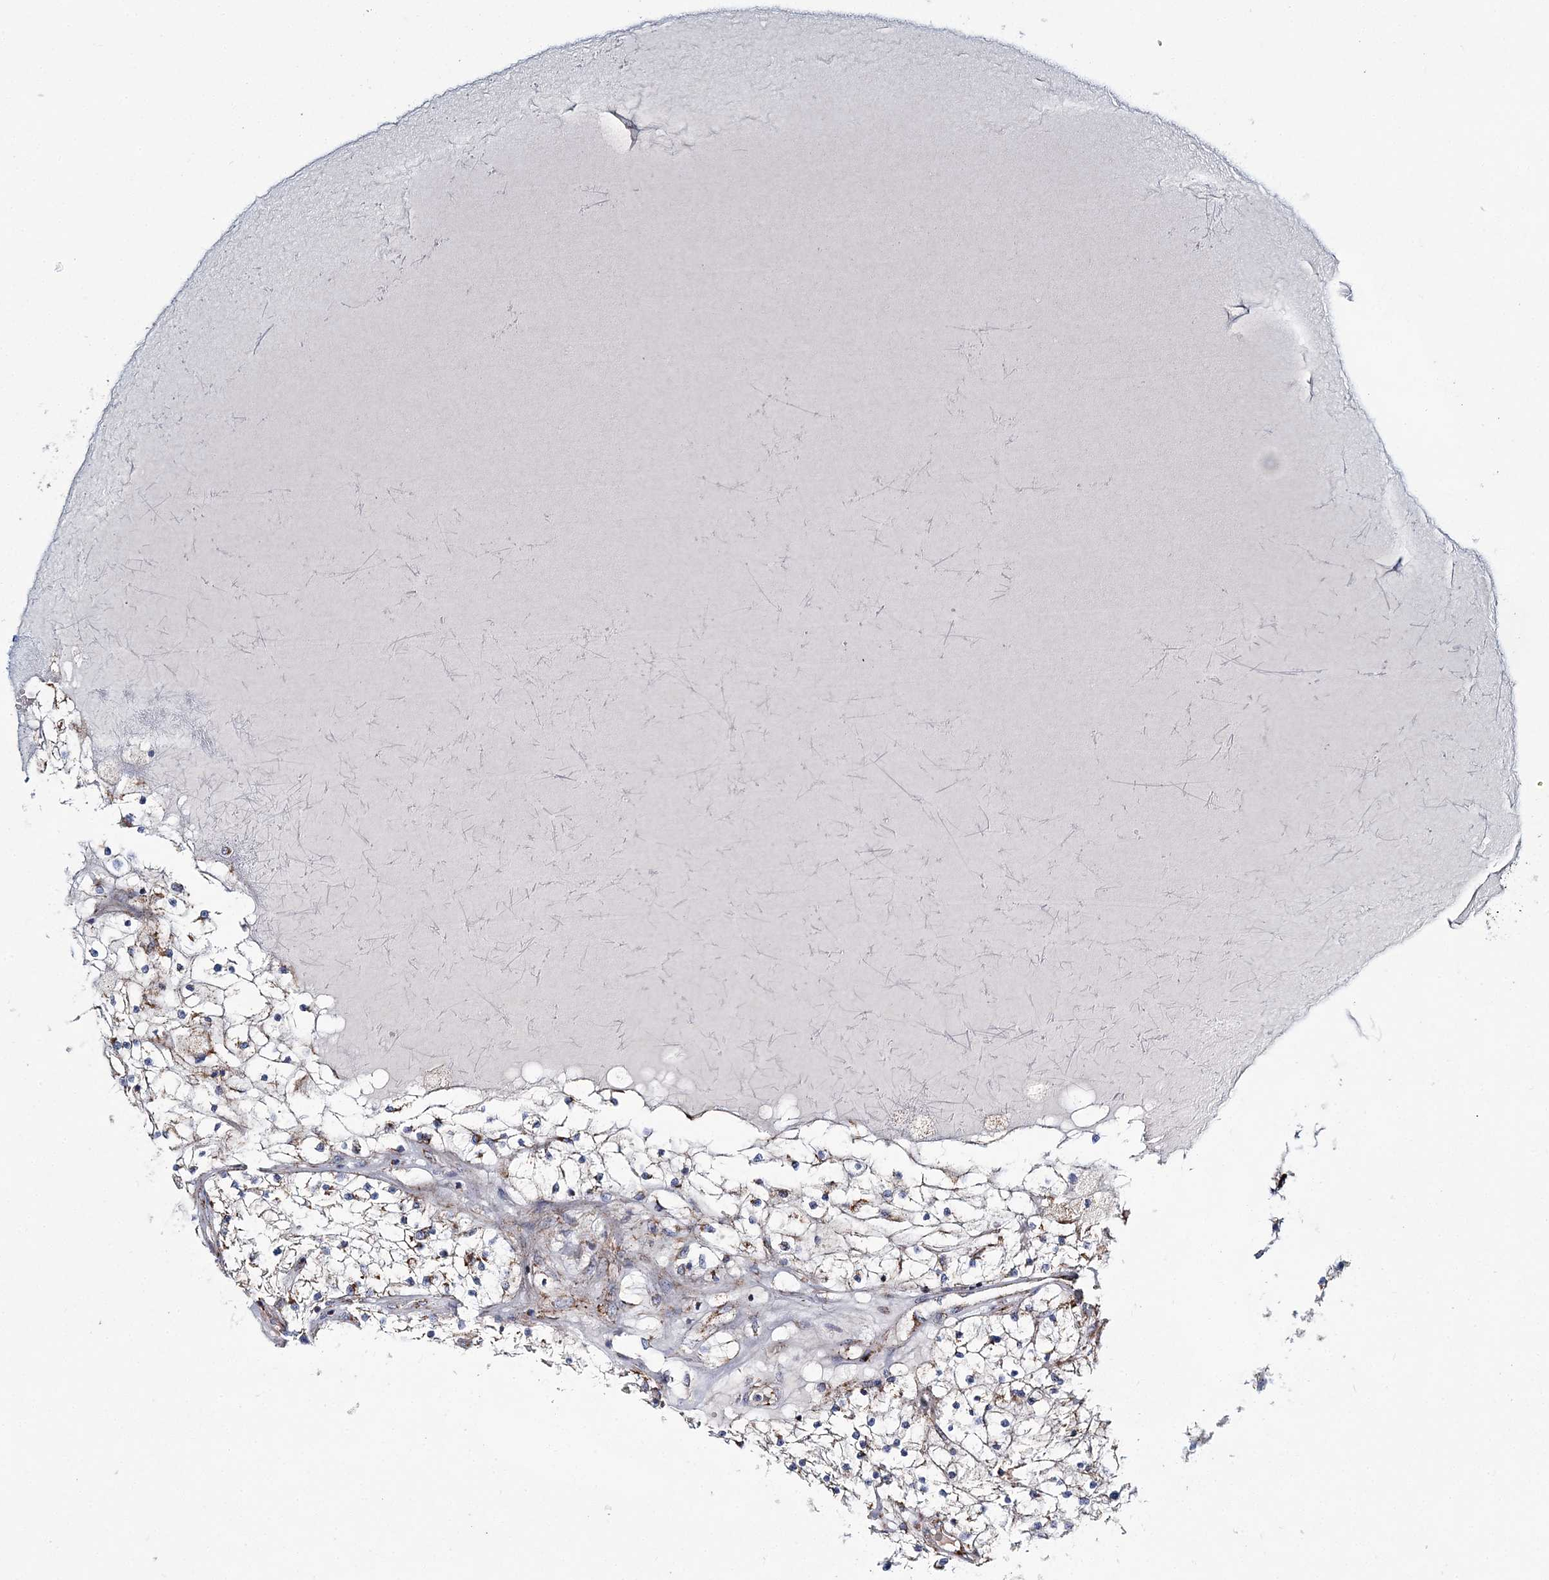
{"staining": {"intensity": "weak", "quantity": "25%-75%", "location": "cytoplasmic/membranous"}, "tissue": "renal cancer", "cell_type": "Tumor cells", "image_type": "cancer", "snomed": [{"axis": "morphology", "description": "Normal tissue, NOS"}, {"axis": "morphology", "description": "Adenocarcinoma, NOS"}, {"axis": "topography", "description": "Kidney"}], "caption": "Renal cancer stained with DAB immunohistochemistry exhibits low levels of weak cytoplasmic/membranous positivity in about 25%-75% of tumor cells.", "gene": "ARHGAP6", "patient": {"sex": "male", "age": 68}}